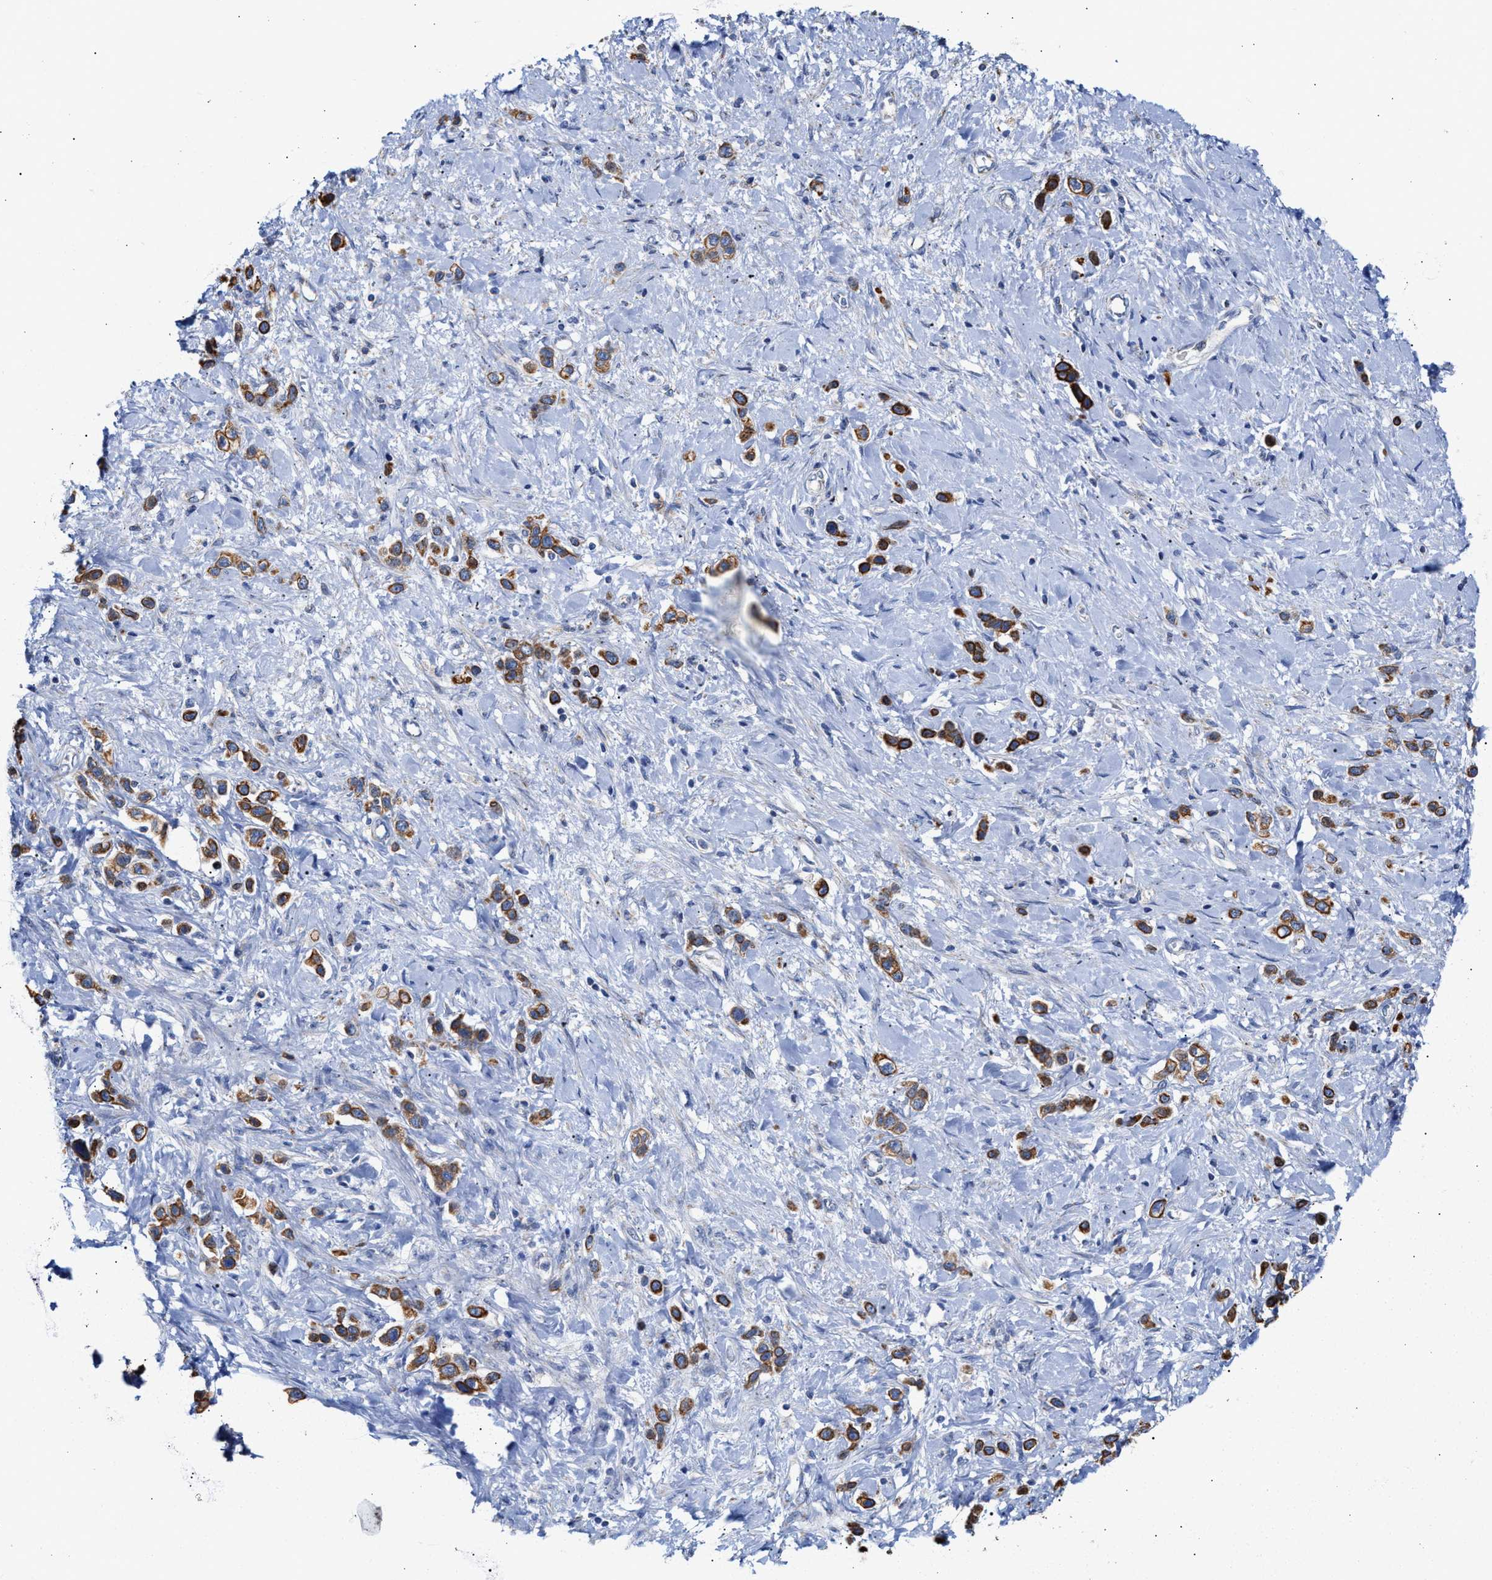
{"staining": {"intensity": "moderate", "quantity": ">75%", "location": "cytoplasmic/membranous"}, "tissue": "stomach cancer", "cell_type": "Tumor cells", "image_type": "cancer", "snomed": [{"axis": "morphology", "description": "Adenocarcinoma, NOS"}, {"axis": "topography", "description": "Stomach"}], "caption": "There is medium levels of moderate cytoplasmic/membranous staining in tumor cells of stomach cancer (adenocarcinoma), as demonstrated by immunohistochemical staining (brown color).", "gene": "JAG1", "patient": {"sex": "female", "age": 65}}